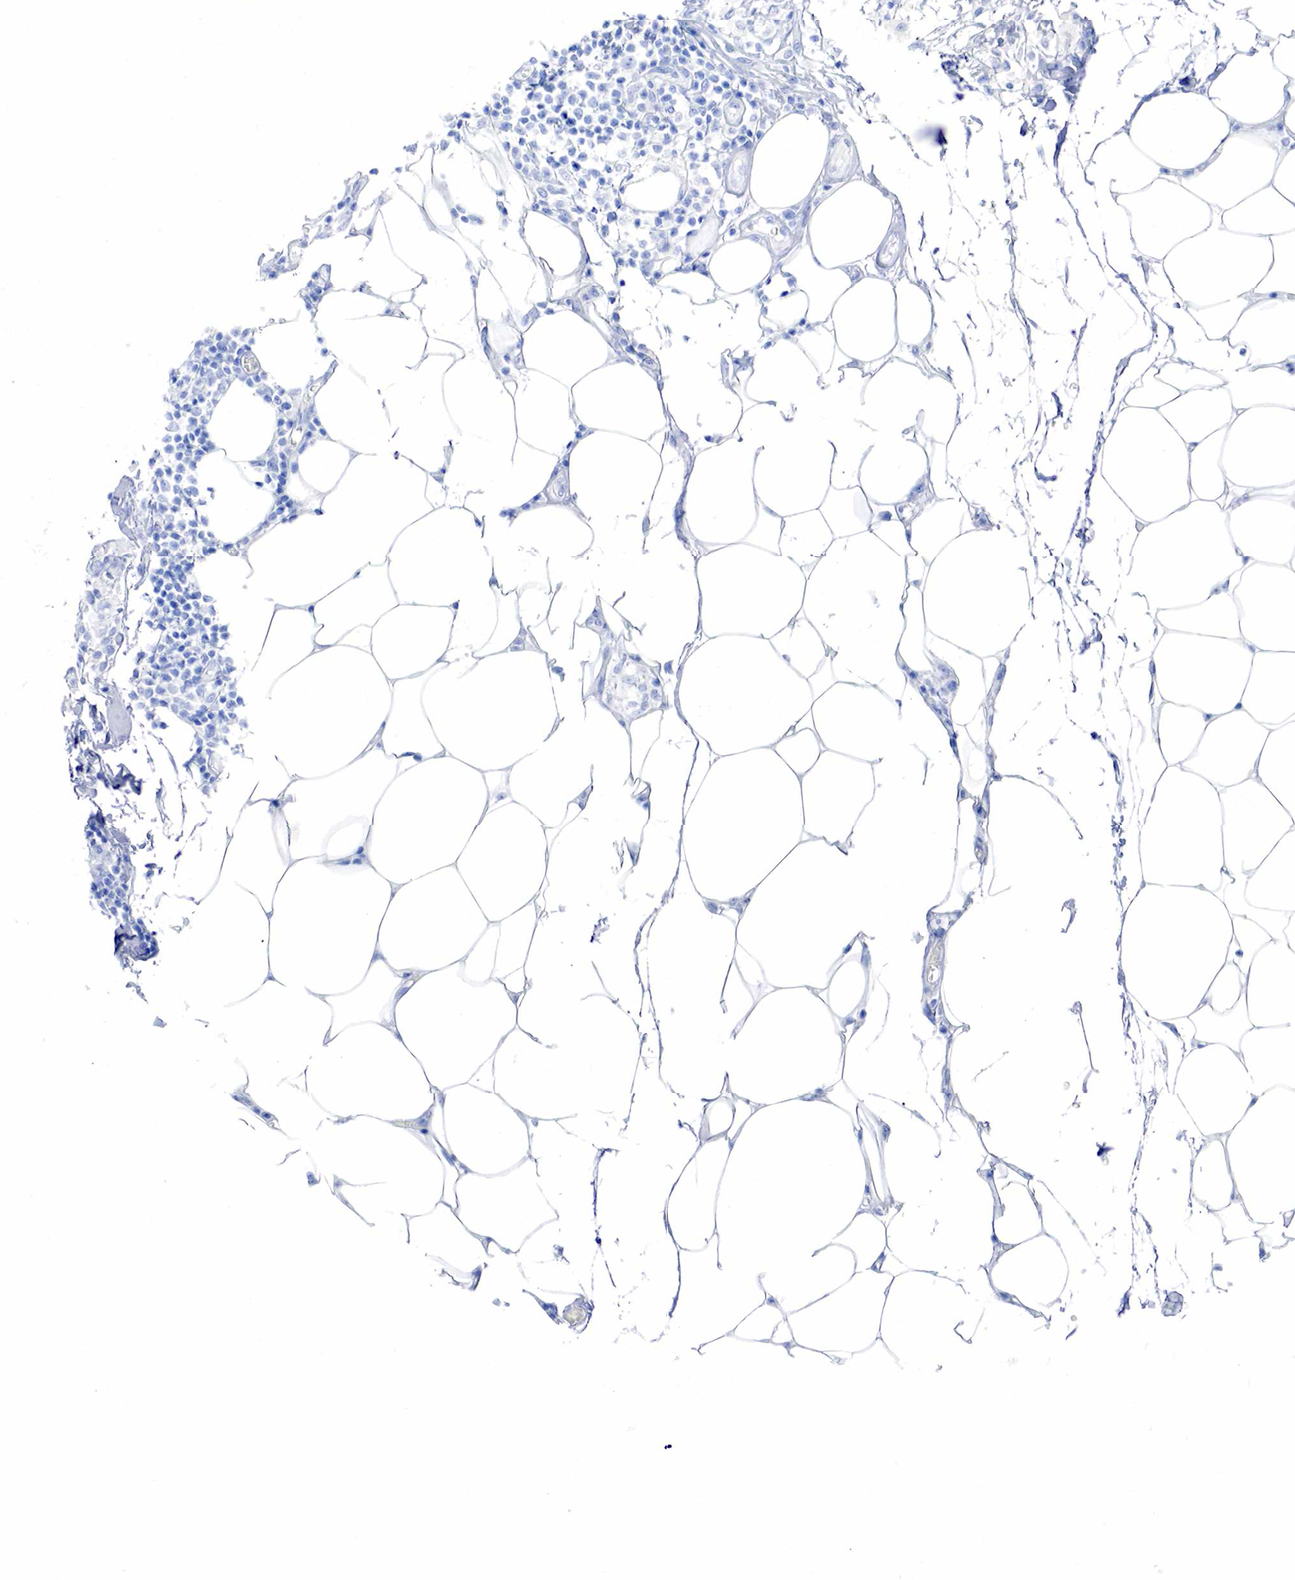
{"staining": {"intensity": "negative", "quantity": "none", "location": "none"}, "tissue": "skin", "cell_type": "Fibroblasts", "image_type": "normal", "snomed": [{"axis": "morphology", "description": "Normal tissue, NOS"}, {"axis": "topography", "description": "Skin"}], "caption": "This is an immunohistochemistry image of benign human skin. There is no staining in fibroblasts.", "gene": "INHA", "patient": {"sex": "female", "age": 74}}